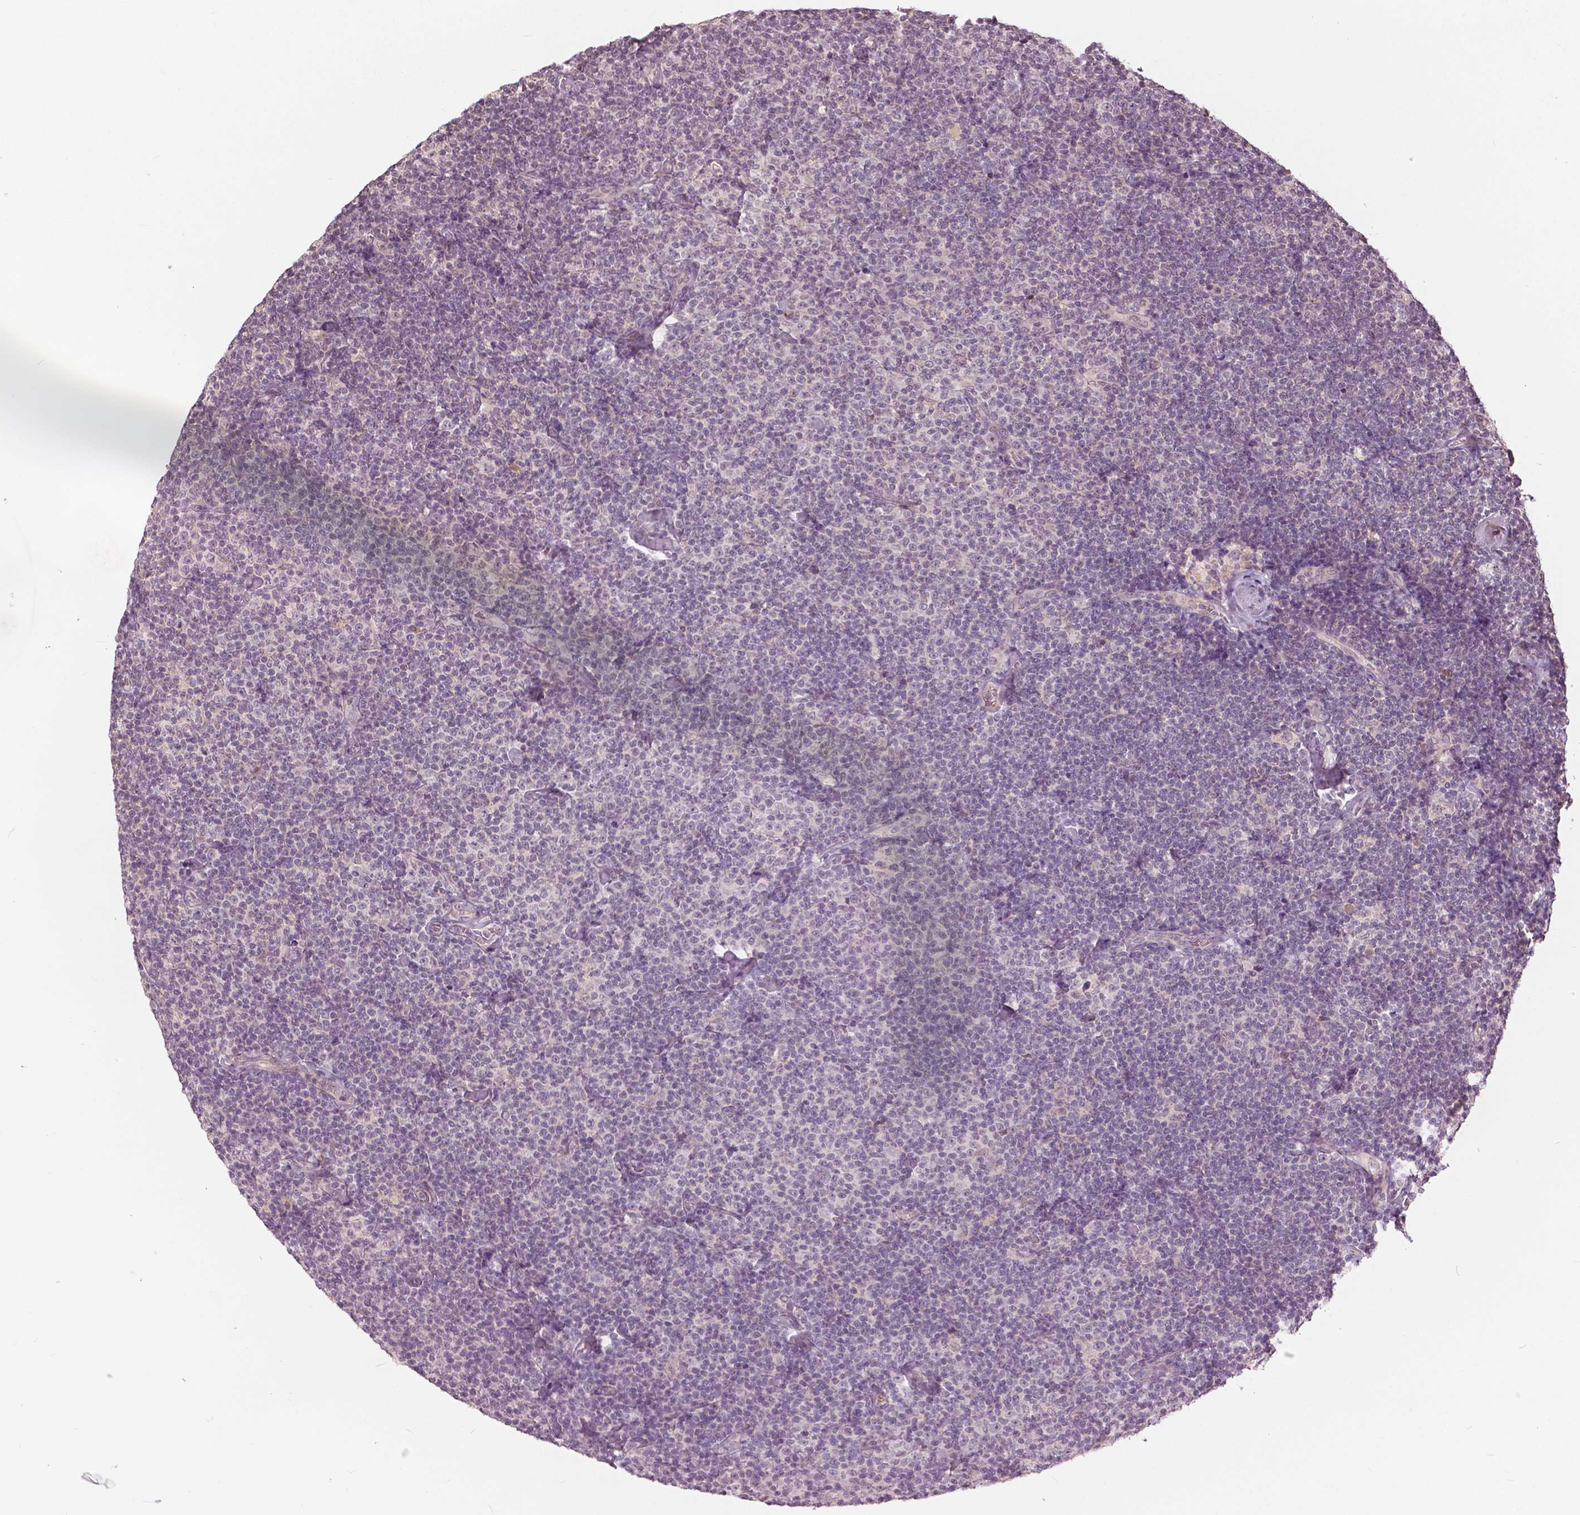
{"staining": {"intensity": "negative", "quantity": "none", "location": "none"}, "tissue": "lymphoma", "cell_type": "Tumor cells", "image_type": "cancer", "snomed": [{"axis": "morphology", "description": "Malignant lymphoma, non-Hodgkin's type, Low grade"}, {"axis": "topography", "description": "Lymph node"}], "caption": "This is a image of IHC staining of malignant lymphoma, non-Hodgkin's type (low-grade), which shows no positivity in tumor cells.", "gene": "ANGPTL4", "patient": {"sex": "male", "age": 81}}